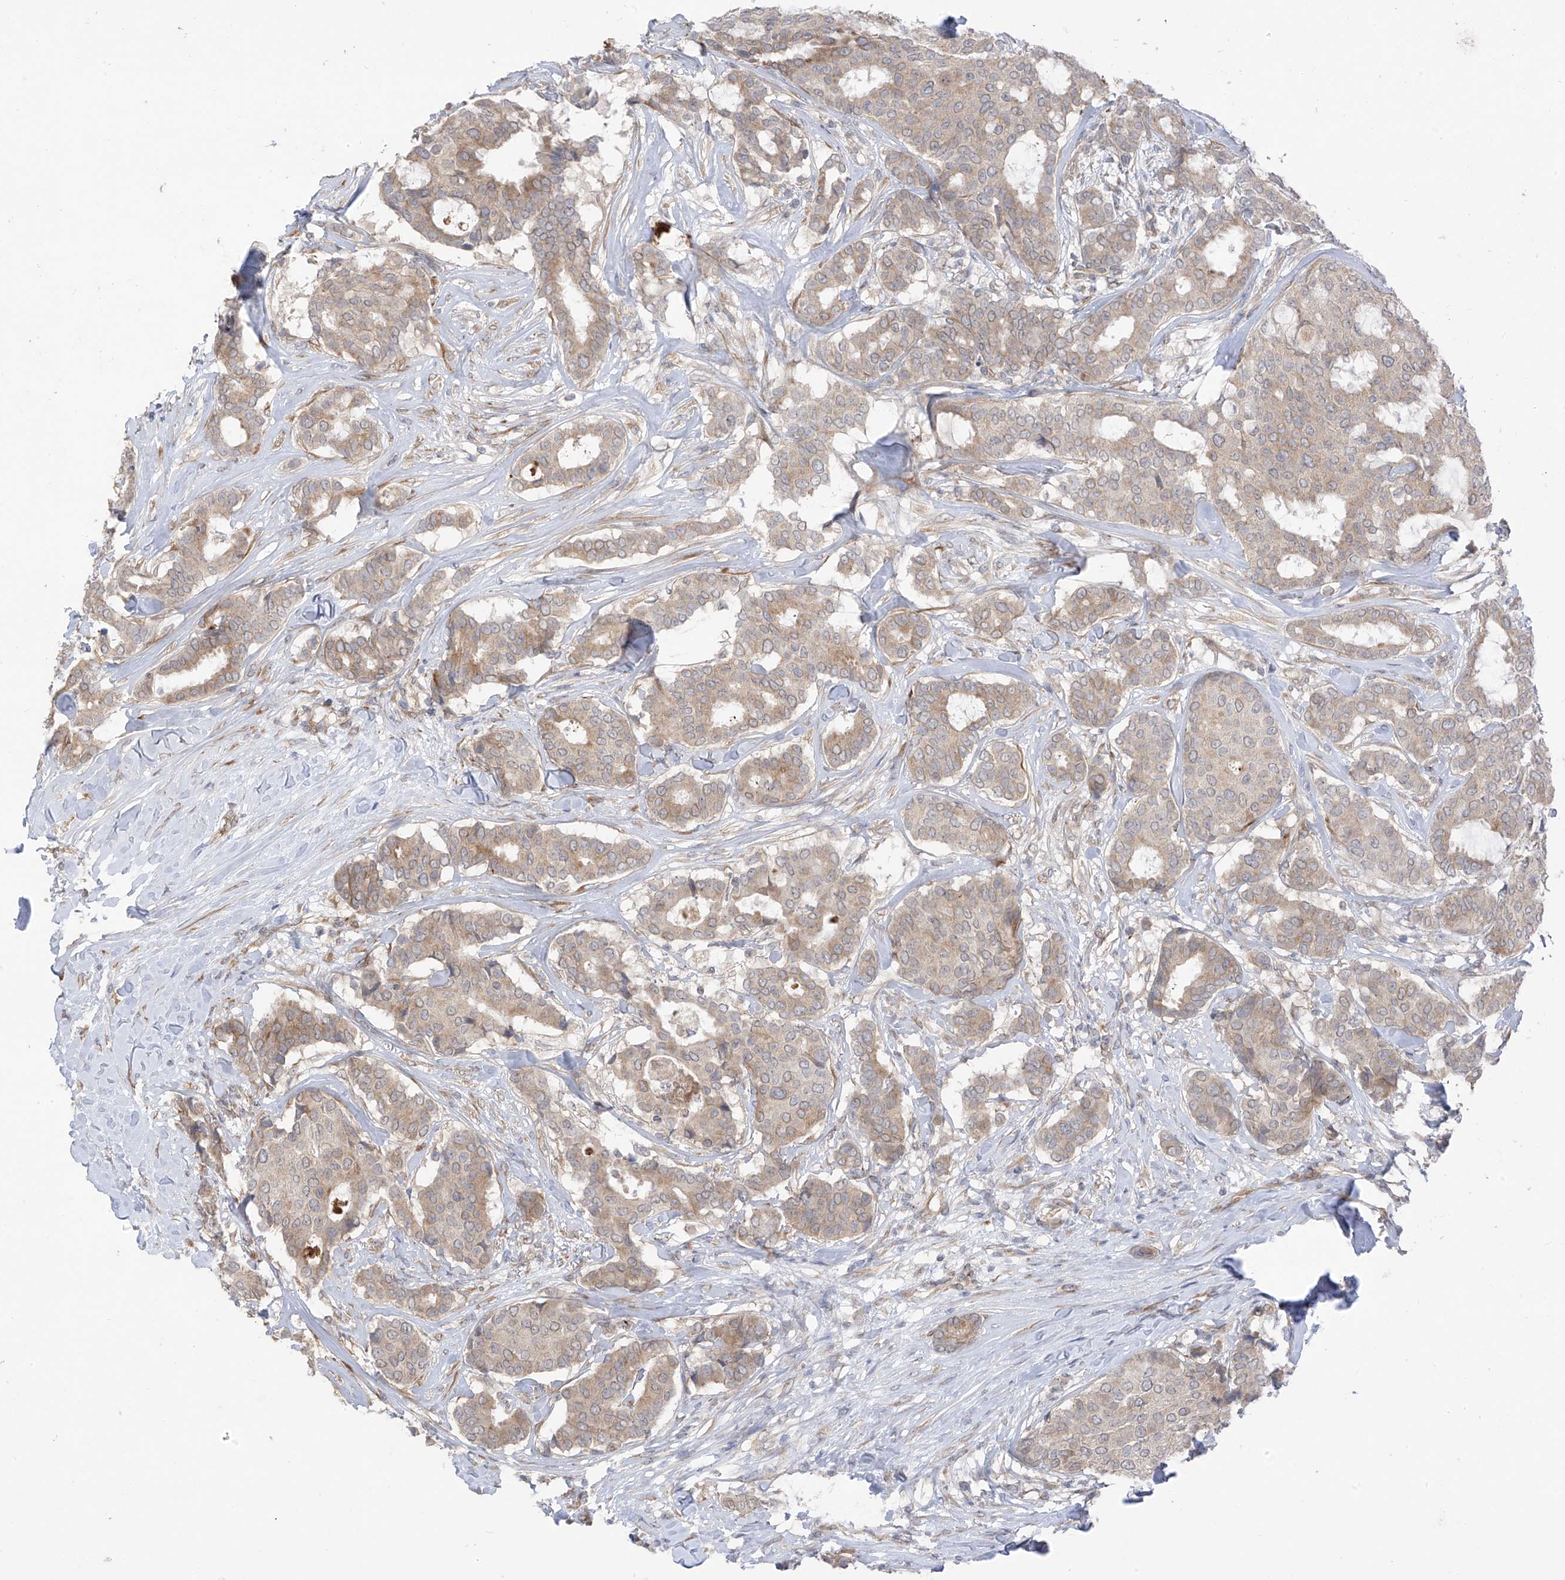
{"staining": {"intensity": "moderate", "quantity": ">75%", "location": "cytoplasmic/membranous"}, "tissue": "breast cancer", "cell_type": "Tumor cells", "image_type": "cancer", "snomed": [{"axis": "morphology", "description": "Duct carcinoma"}, {"axis": "topography", "description": "Breast"}], "caption": "Moderate cytoplasmic/membranous positivity for a protein is seen in about >75% of tumor cells of breast cancer using immunohistochemistry.", "gene": "NALCN", "patient": {"sex": "female", "age": 75}}